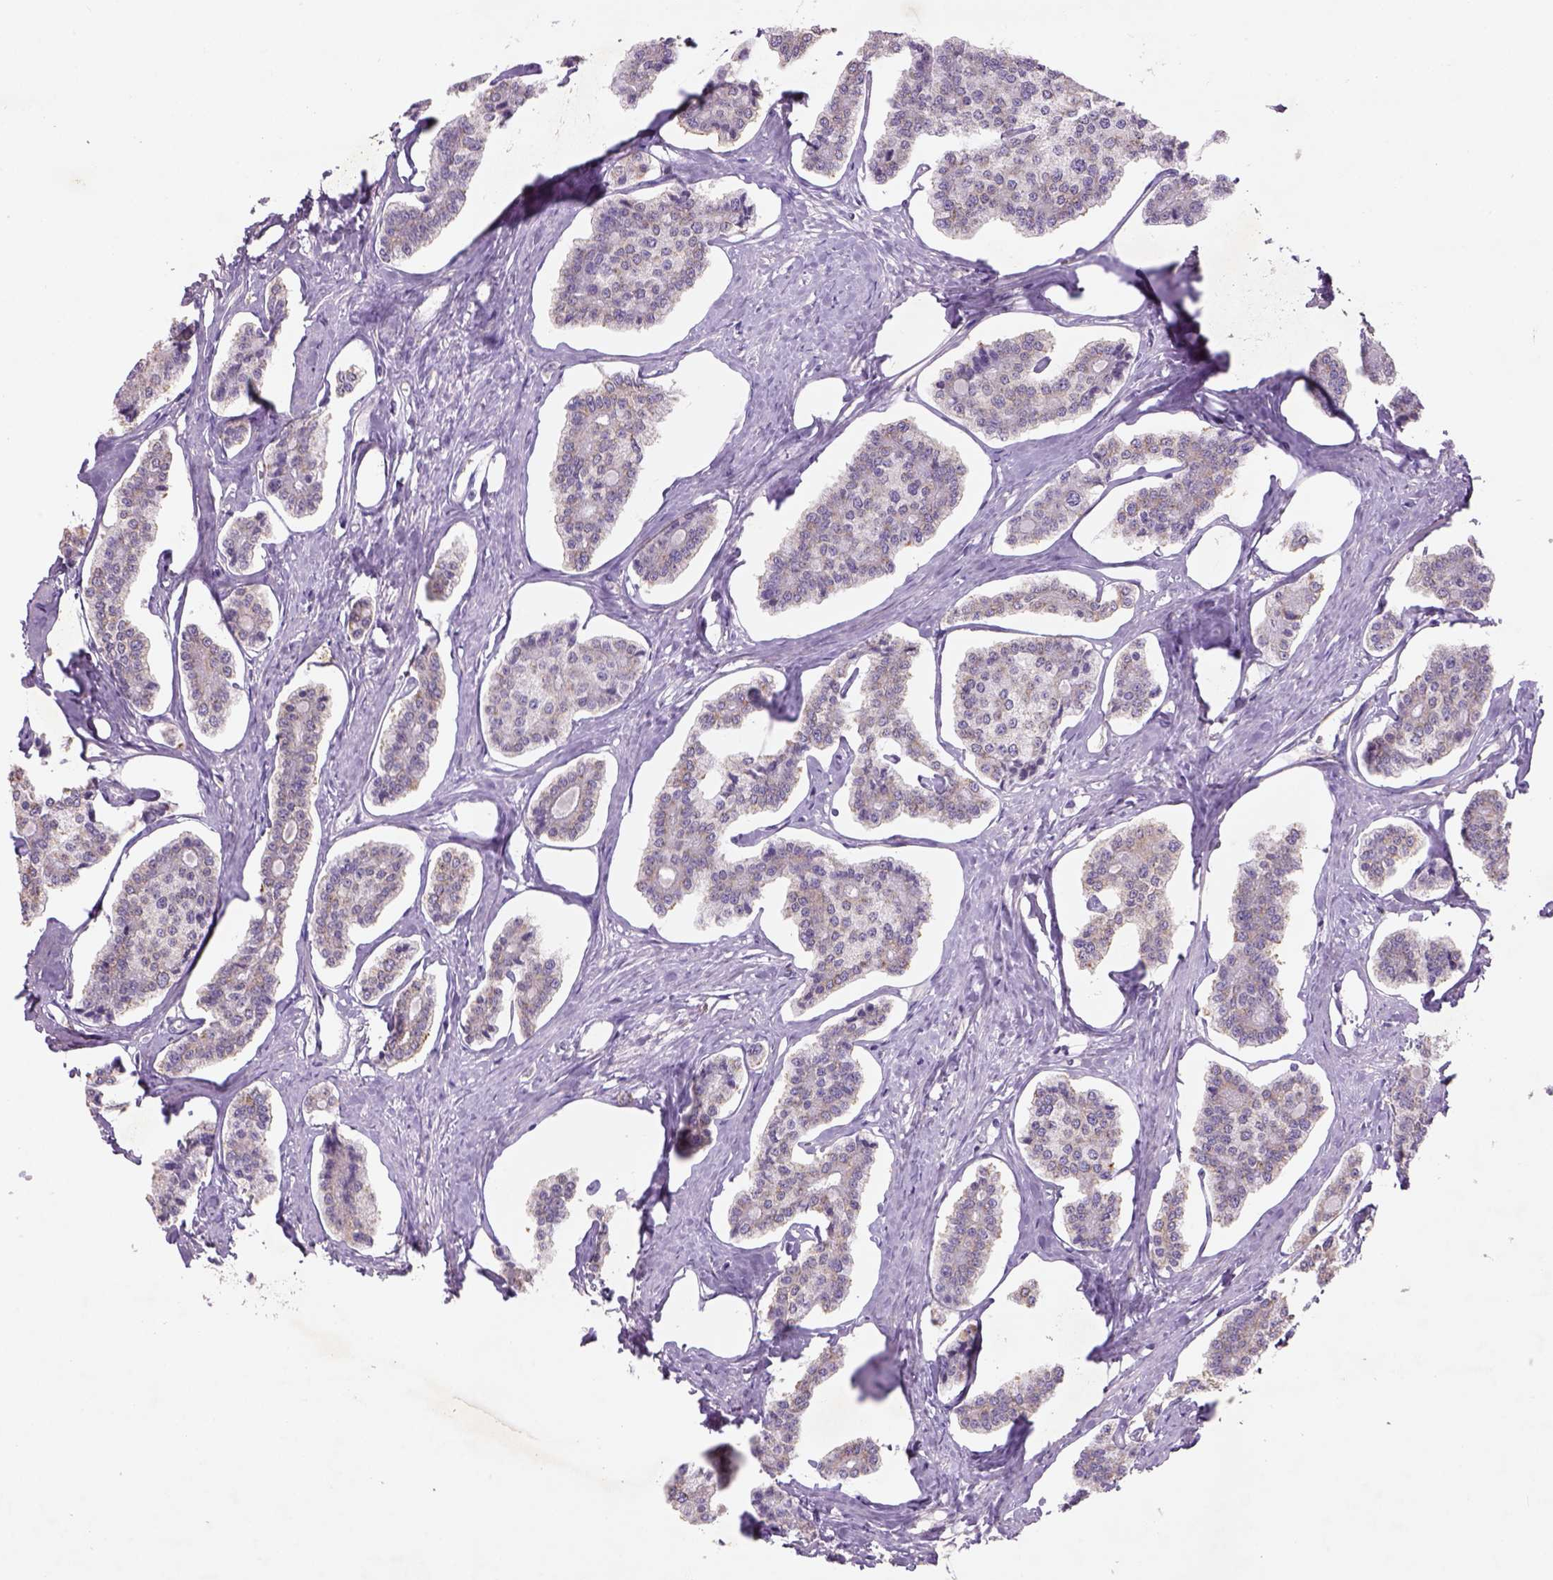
{"staining": {"intensity": "weak", "quantity": ">75%", "location": "cytoplasmic/membranous"}, "tissue": "carcinoid", "cell_type": "Tumor cells", "image_type": "cancer", "snomed": [{"axis": "morphology", "description": "Carcinoid, malignant, NOS"}, {"axis": "topography", "description": "Small intestine"}], "caption": "This is a micrograph of IHC staining of carcinoid (malignant), which shows weak expression in the cytoplasmic/membranous of tumor cells.", "gene": "NAALAD2", "patient": {"sex": "female", "age": 65}}